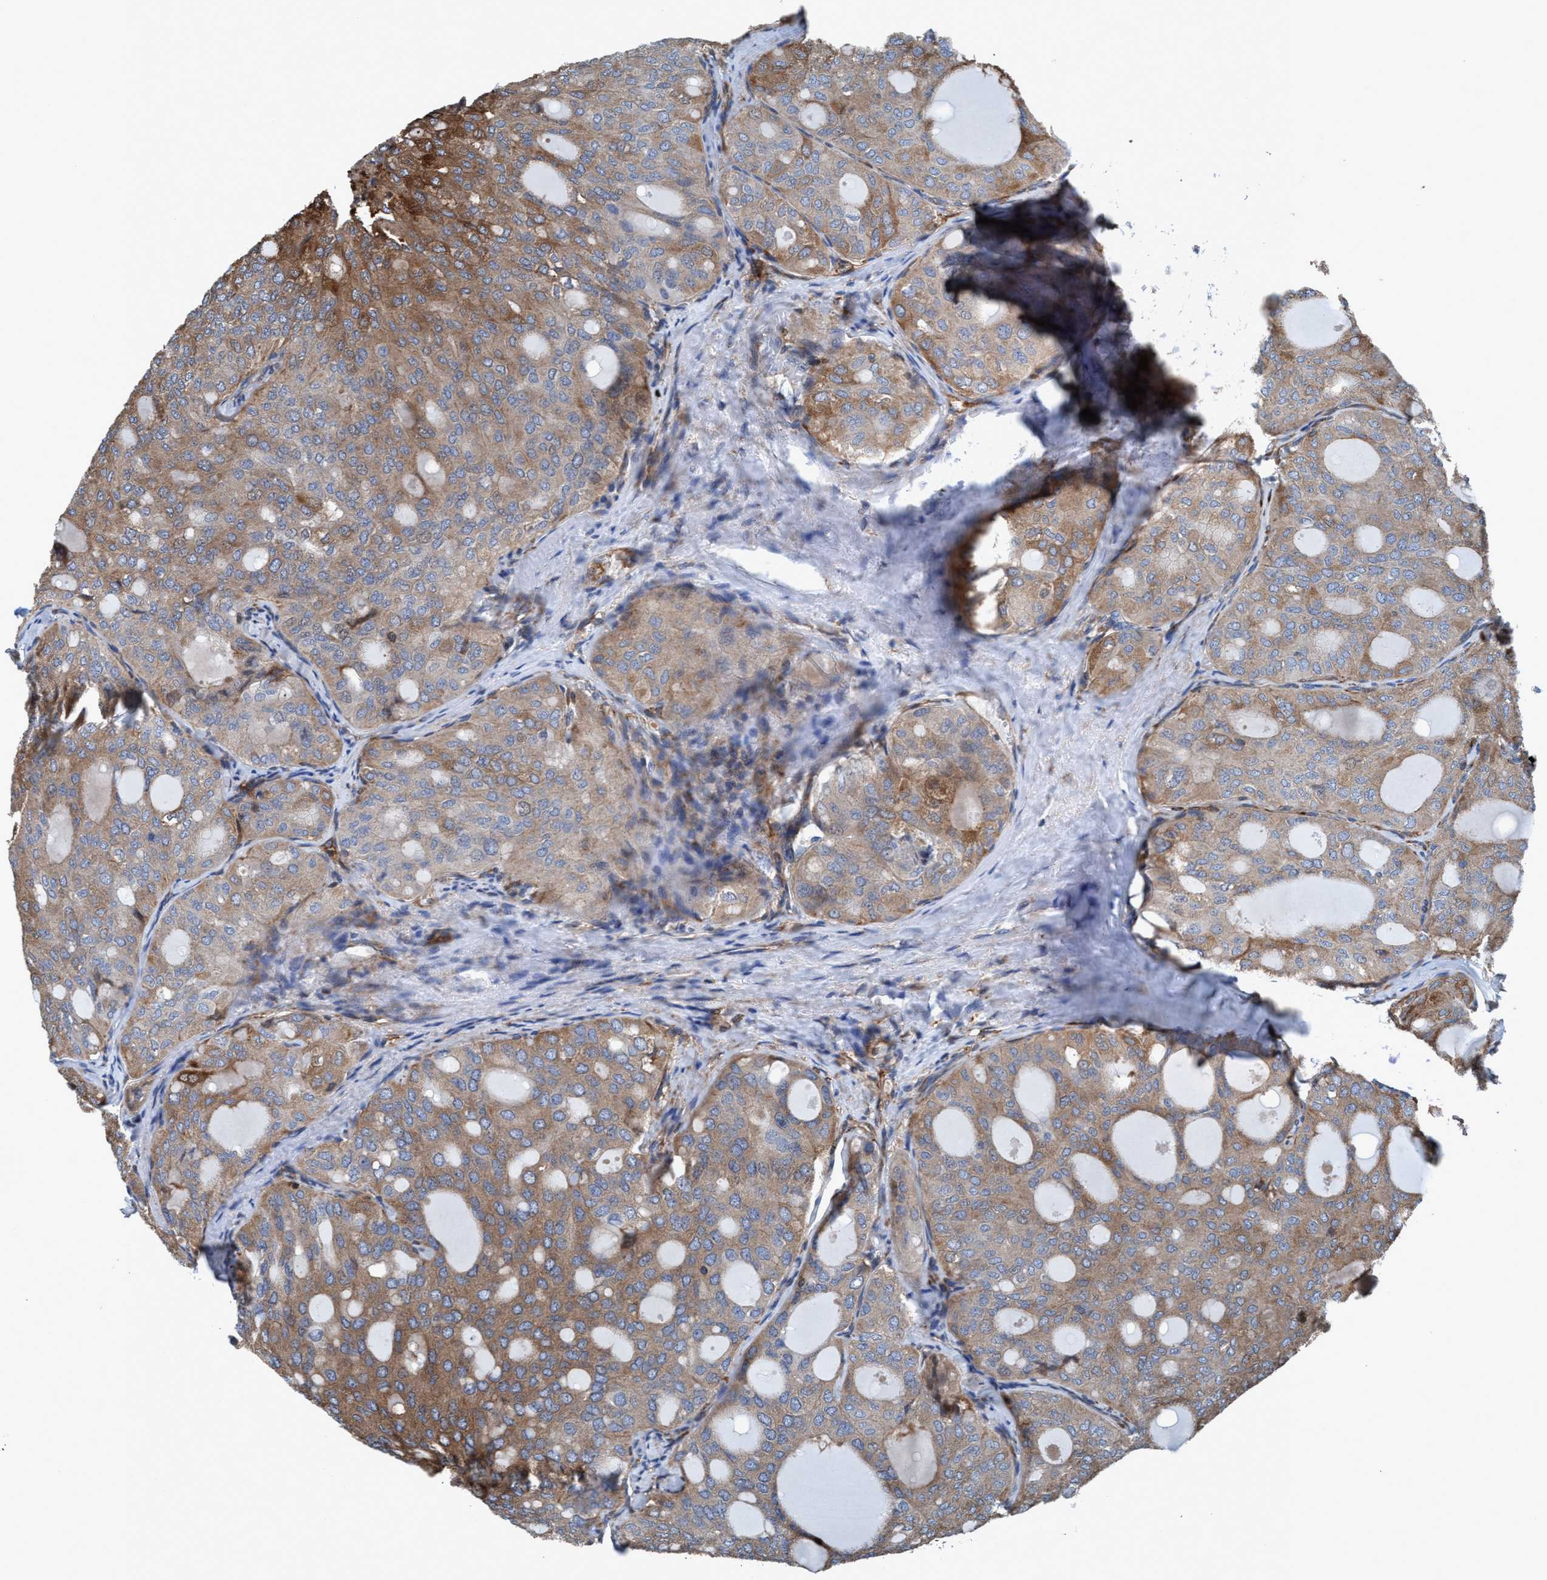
{"staining": {"intensity": "moderate", "quantity": ">75%", "location": "cytoplasmic/membranous"}, "tissue": "thyroid cancer", "cell_type": "Tumor cells", "image_type": "cancer", "snomed": [{"axis": "morphology", "description": "Follicular adenoma carcinoma, NOS"}, {"axis": "topography", "description": "Thyroid gland"}], "caption": "This histopathology image demonstrates IHC staining of human thyroid follicular adenoma carcinoma, with medium moderate cytoplasmic/membranous staining in approximately >75% of tumor cells.", "gene": "NMT1", "patient": {"sex": "male", "age": 75}}